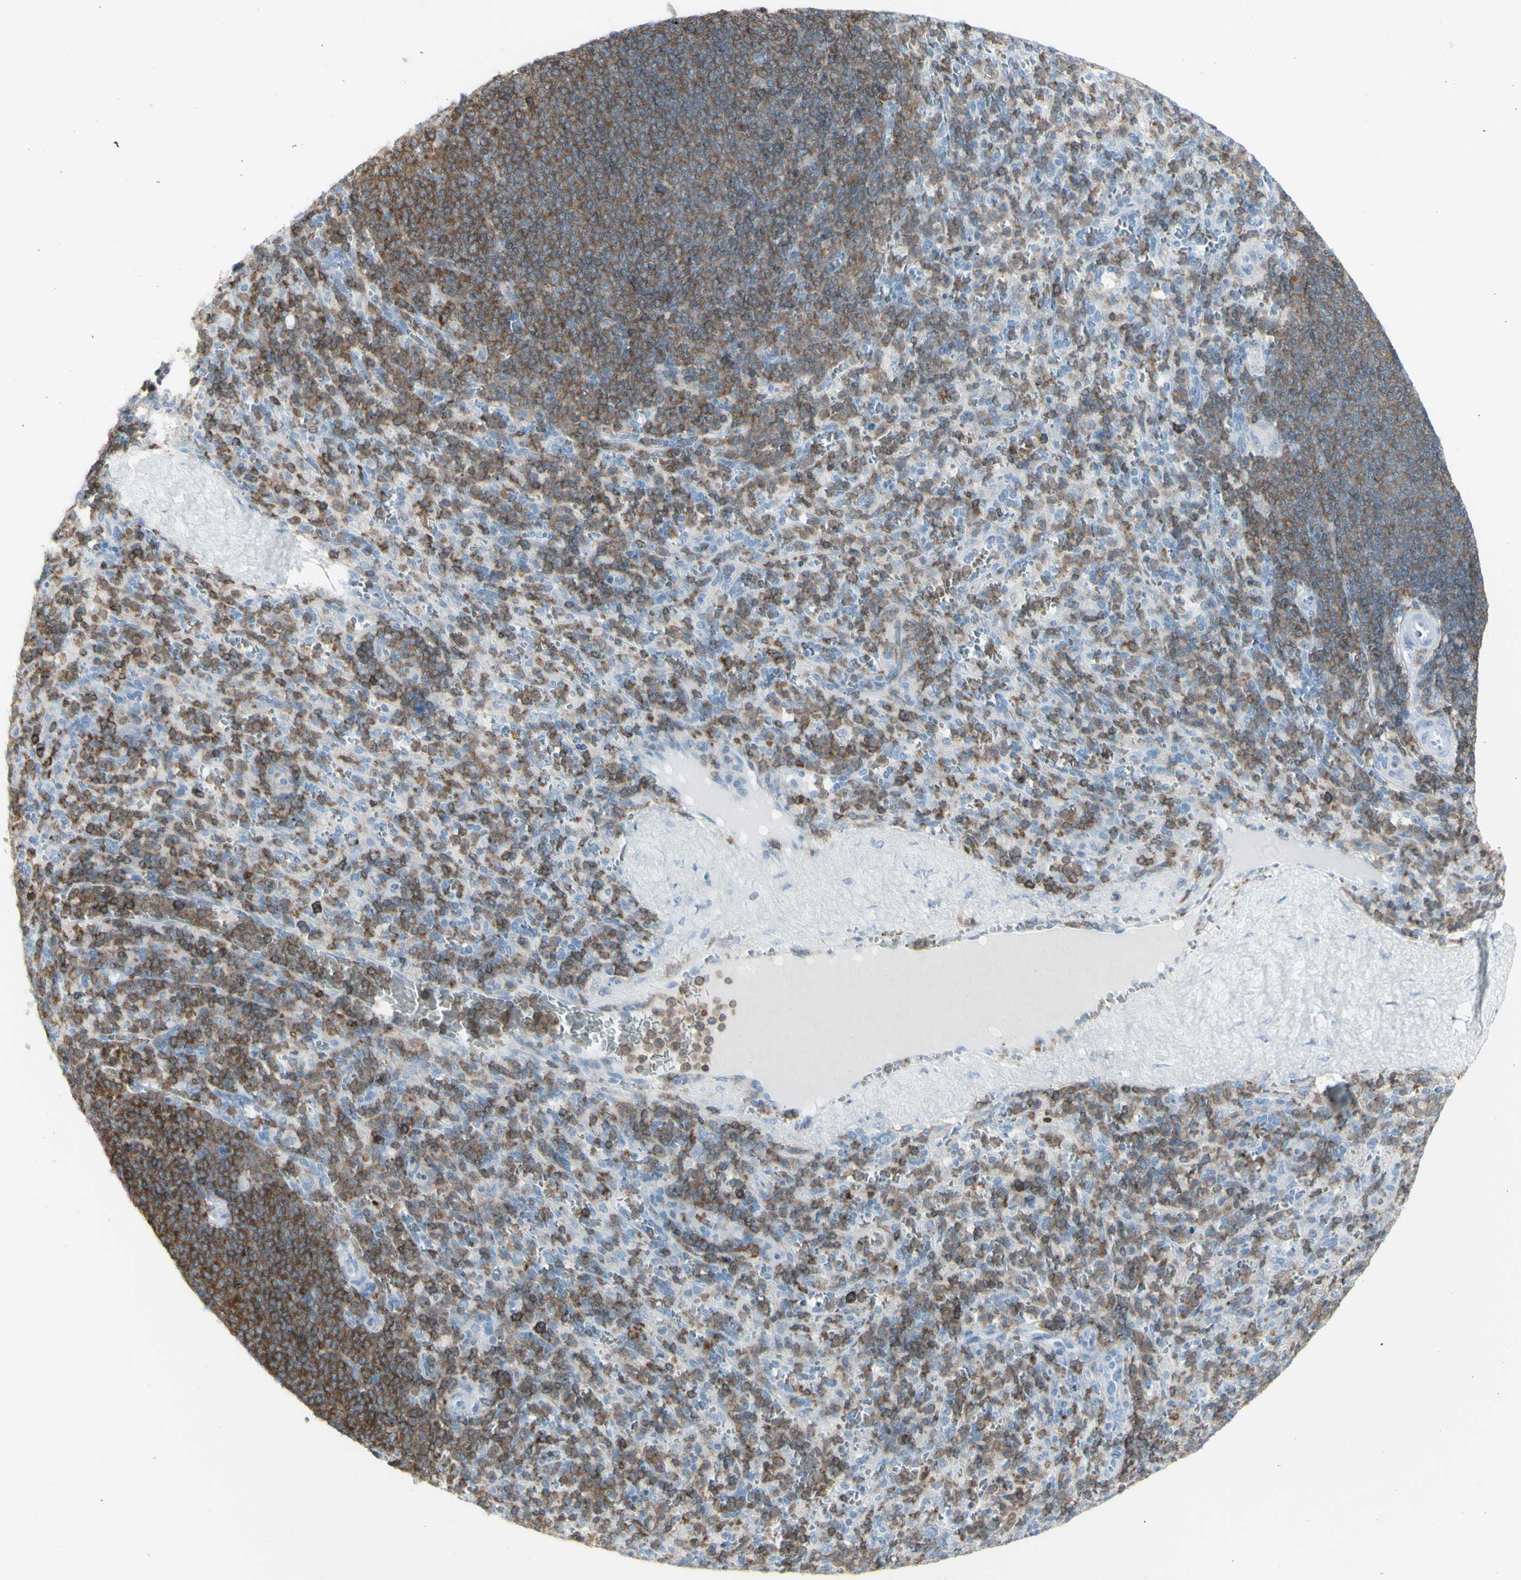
{"staining": {"intensity": "weak", "quantity": "25%-75%", "location": "cytoplasmic/membranous"}, "tissue": "spleen", "cell_type": "Cells in red pulp", "image_type": "normal", "snomed": [{"axis": "morphology", "description": "Normal tissue, NOS"}, {"axis": "topography", "description": "Spleen"}], "caption": "Immunohistochemistry micrograph of normal spleen: human spleen stained using immunohistochemistry (IHC) displays low levels of weak protein expression localized specifically in the cytoplasmic/membranous of cells in red pulp, appearing as a cytoplasmic/membranous brown color.", "gene": "NRG1", "patient": {"sex": "male", "age": 36}}